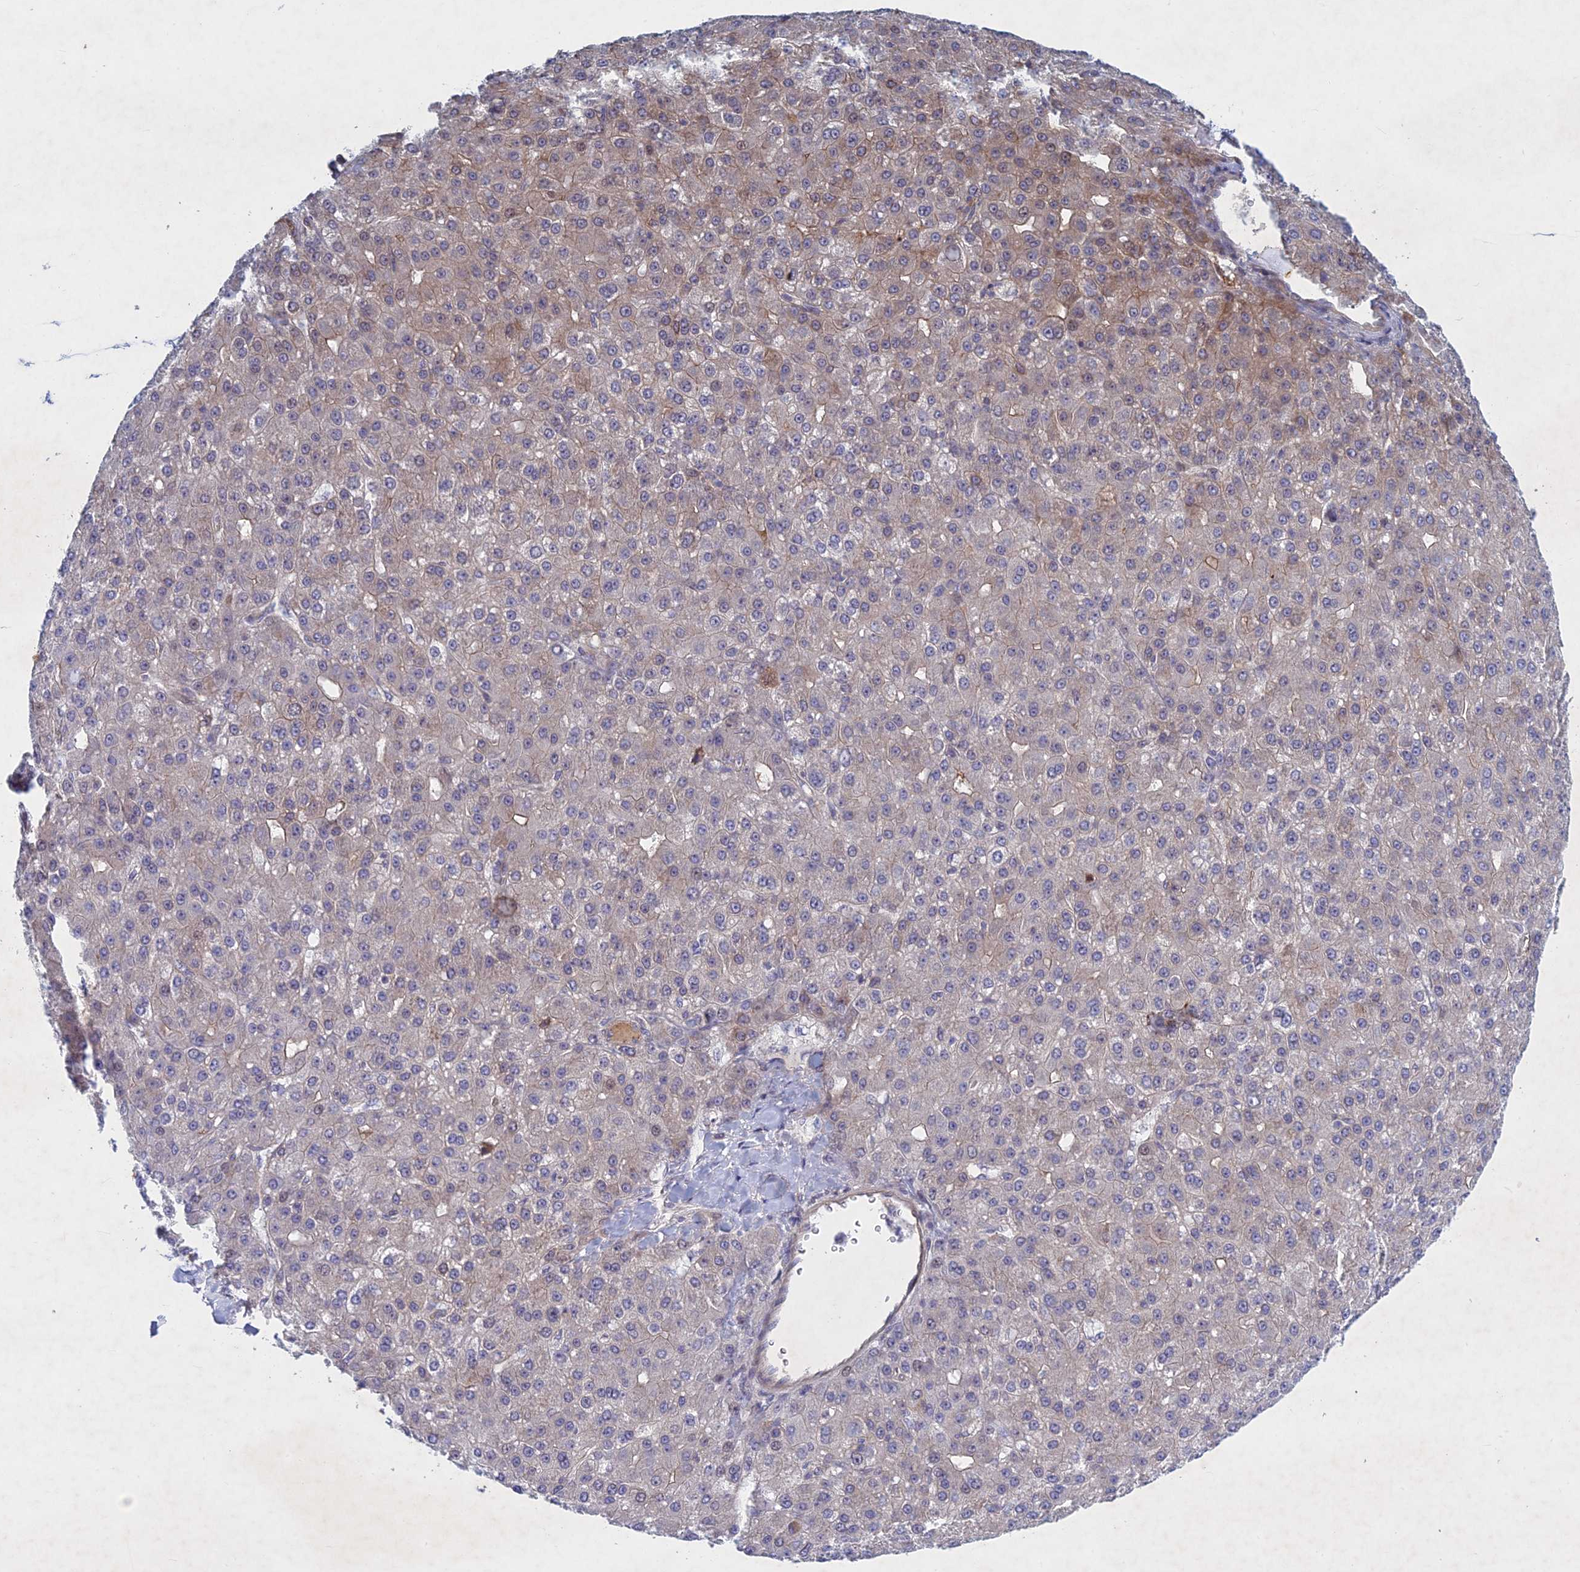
{"staining": {"intensity": "weak", "quantity": "<25%", "location": "cytoplasmic/membranous"}, "tissue": "liver cancer", "cell_type": "Tumor cells", "image_type": "cancer", "snomed": [{"axis": "morphology", "description": "Carcinoma, Hepatocellular, NOS"}, {"axis": "topography", "description": "Liver"}], "caption": "This is an immunohistochemistry (IHC) photomicrograph of human liver hepatocellular carcinoma. There is no positivity in tumor cells.", "gene": "PTHLH", "patient": {"sex": "male", "age": 67}}